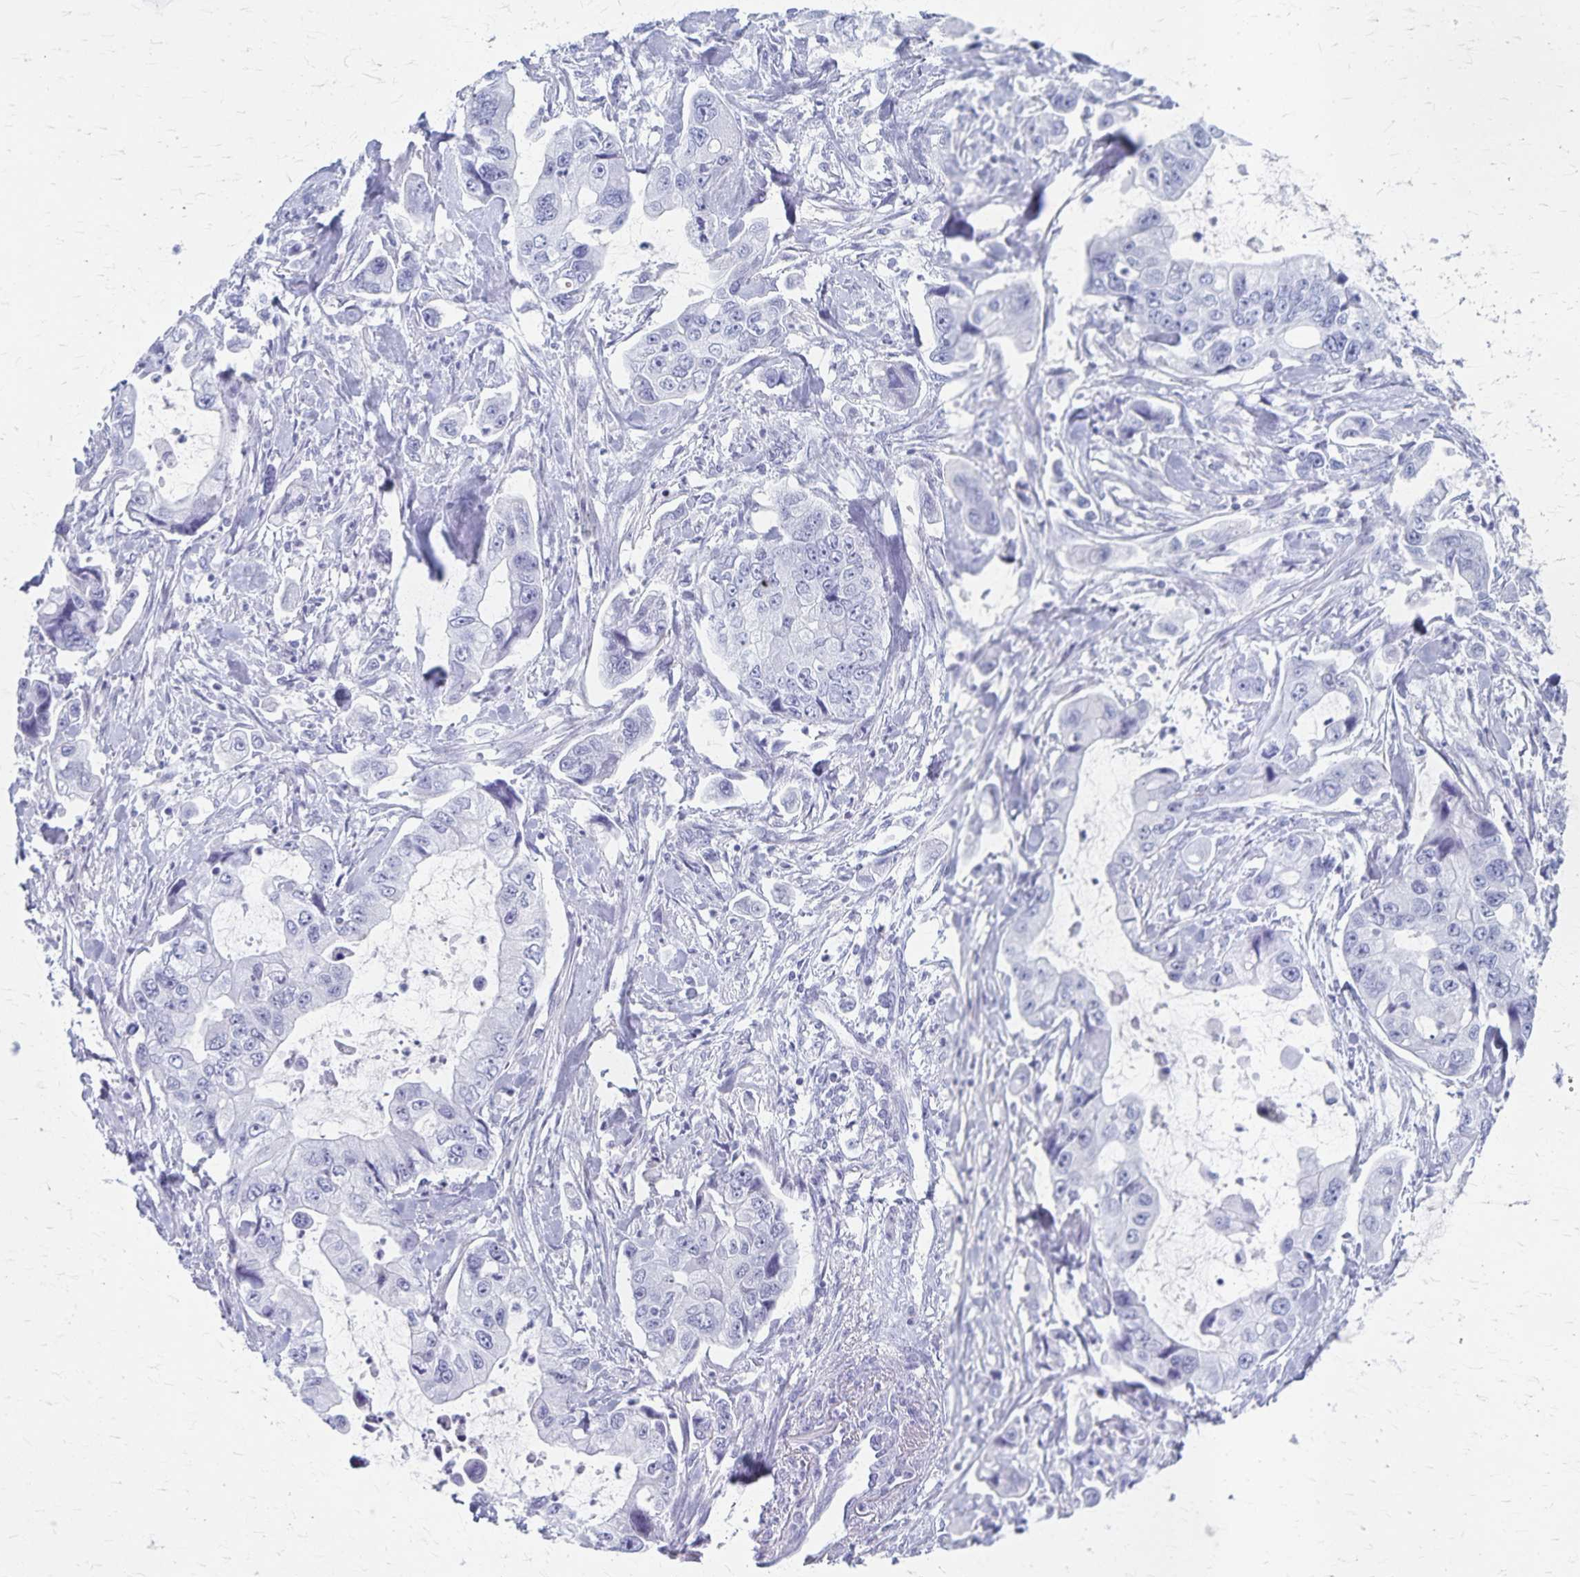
{"staining": {"intensity": "negative", "quantity": "none", "location": "none"}, "tissue": "stomach cancer", "cell_type": "Tumor cells", "image_type": "cancer", "snomed": [{"axis": "morphology", "description": "Adenocarcinoma, NOS"}, {"axis": "topography", "description": "Pancreas"}, {"axis": "topography", "description": "Stomach, upper"}, {"axis": "topography", "description": "Stomach"}], "caption": "A histopathology image of stomach cancer (adenocarcinoma) stained for a protein displays no brown staining in tumor cells.", "gene": "GPBAR1", "patient": {"sex": "male", "age": 77}}